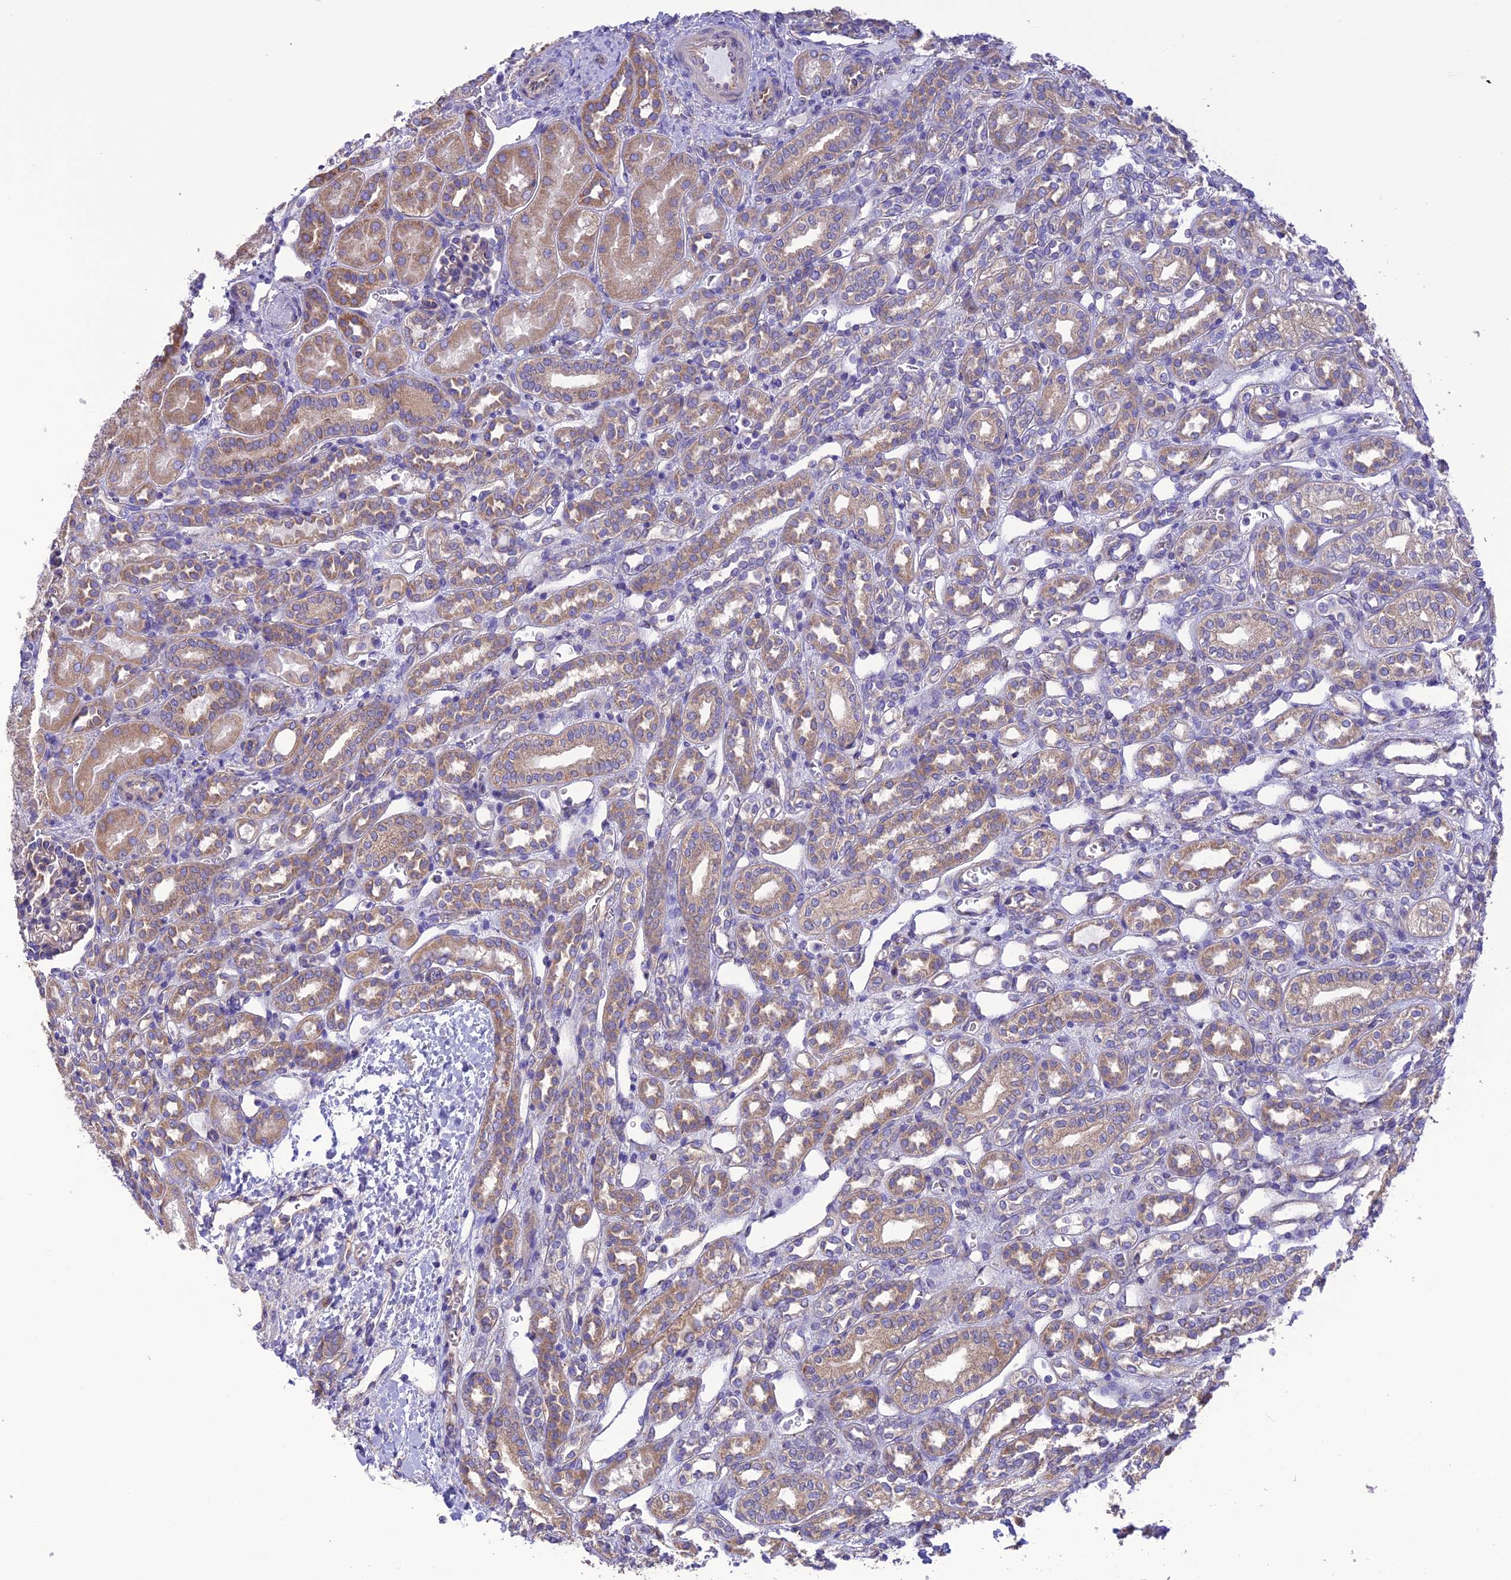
{"staining": {"intensity": "weak", "quantity": "<25%", "location": "cytoplasmic/membranous"}, "tissue": "kidney", "cell_type": "Cells in glomeruli", "image_type": "normal", "snomed": [{"axis": "morphology", "description": "Normal tissue, NOS"}, {"axis": "morphology", "description": "Neoplasm, malignant, NOS"}, {"axis": "topography", "description": "Kidney"}], "caption": "Immunohistochemistry histopathology image of normal human kidney stained for a protein (brown), which shows no staining in cells in glomeruli.", "gene": "MAP3K12", "patient": {"sex": "female", "age": 1}}